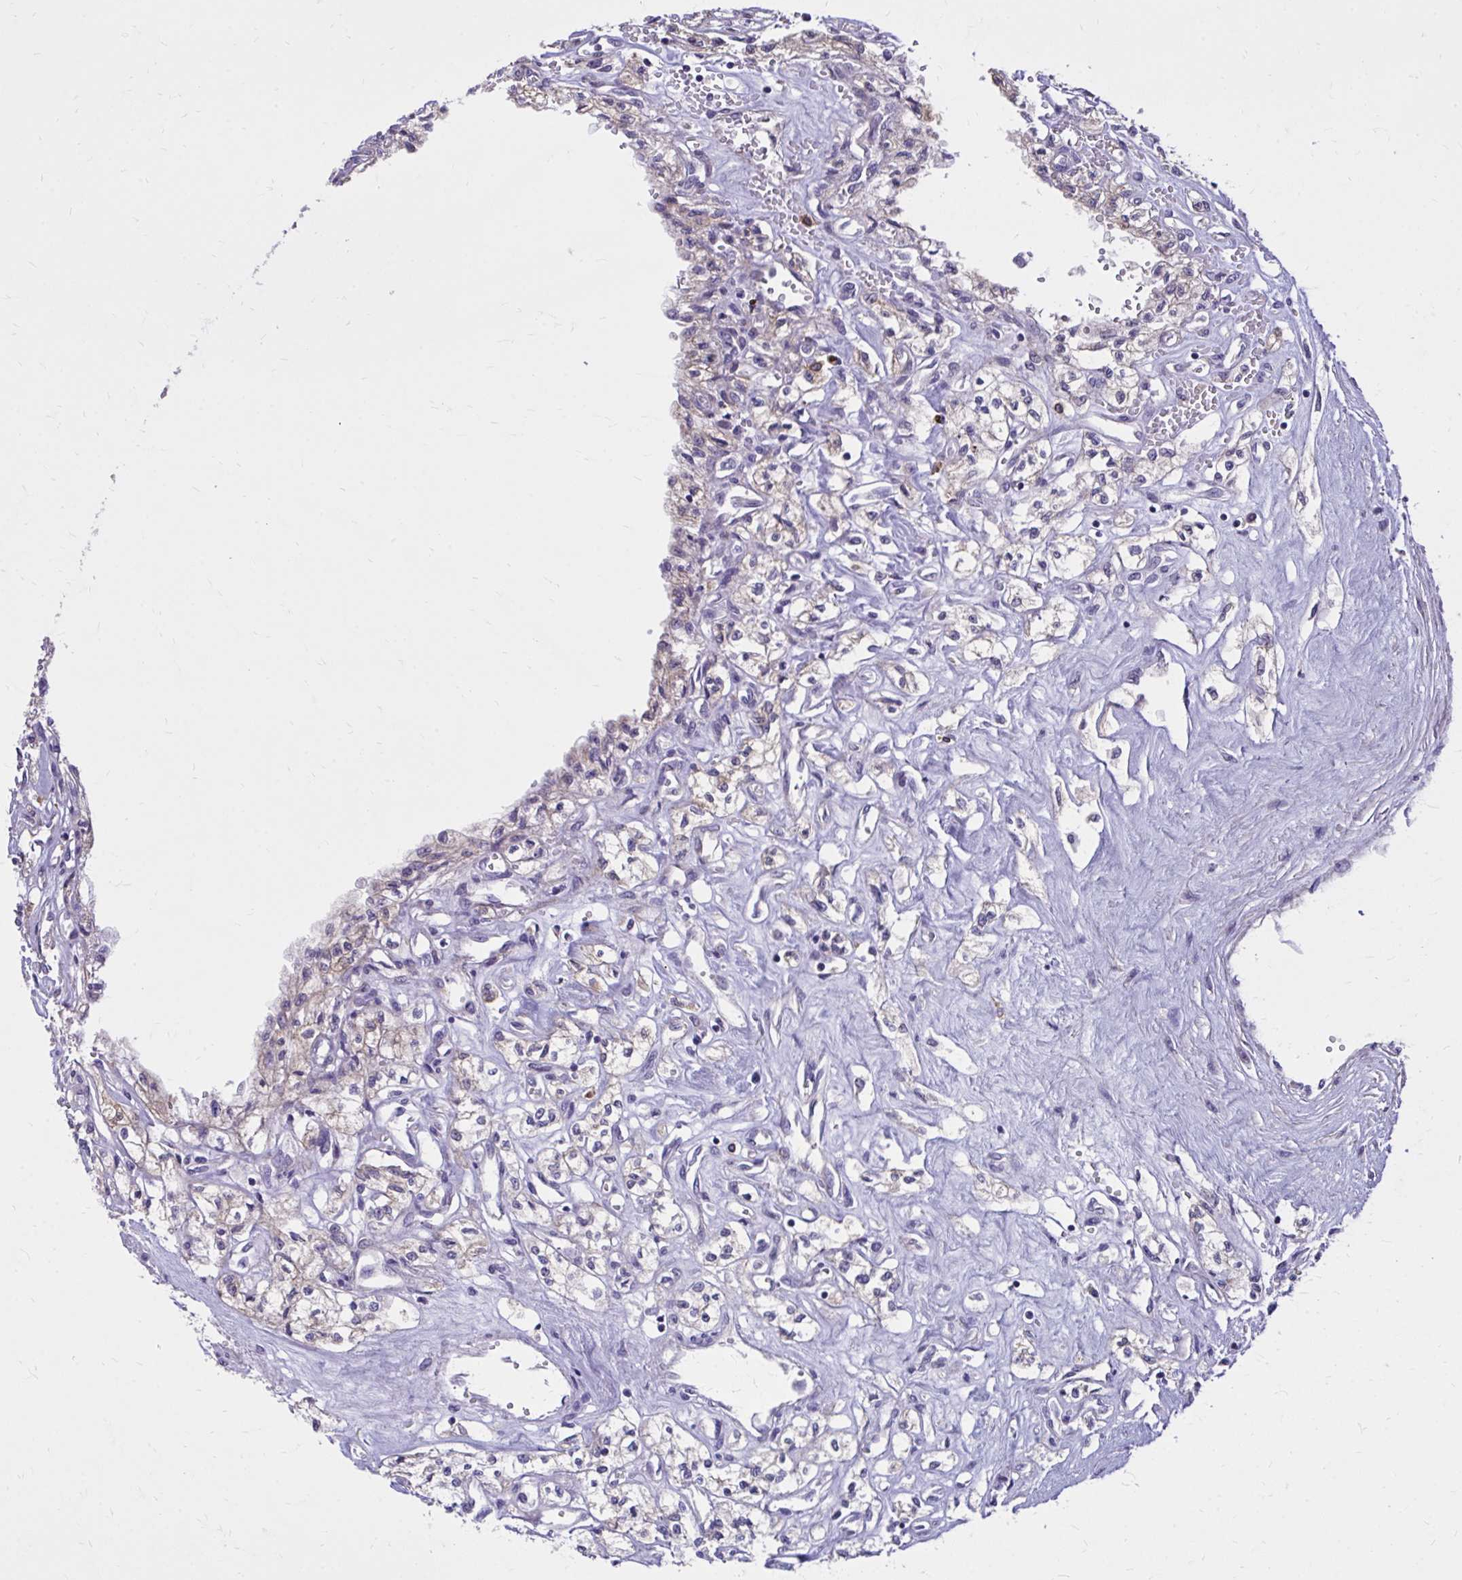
{"staining": {"intensity": "negative", "quantity": "none", "location": "none"}, "tissue": "renal cancer", "cell_type": "Tumor cells", "image_type": "cancer", "snomed": [{"axis": "morphology", "description": "Adenocarcinoma, NOS"}, {"axis": "topography", "description": "Kidney"}], "caption": "Human adenocarcinoma (renal) stained for a protein using IHC exhibits no expression in tumor cells.", "gene": "EPB41L1", "patient": {"sex": "male", "age": 56}}